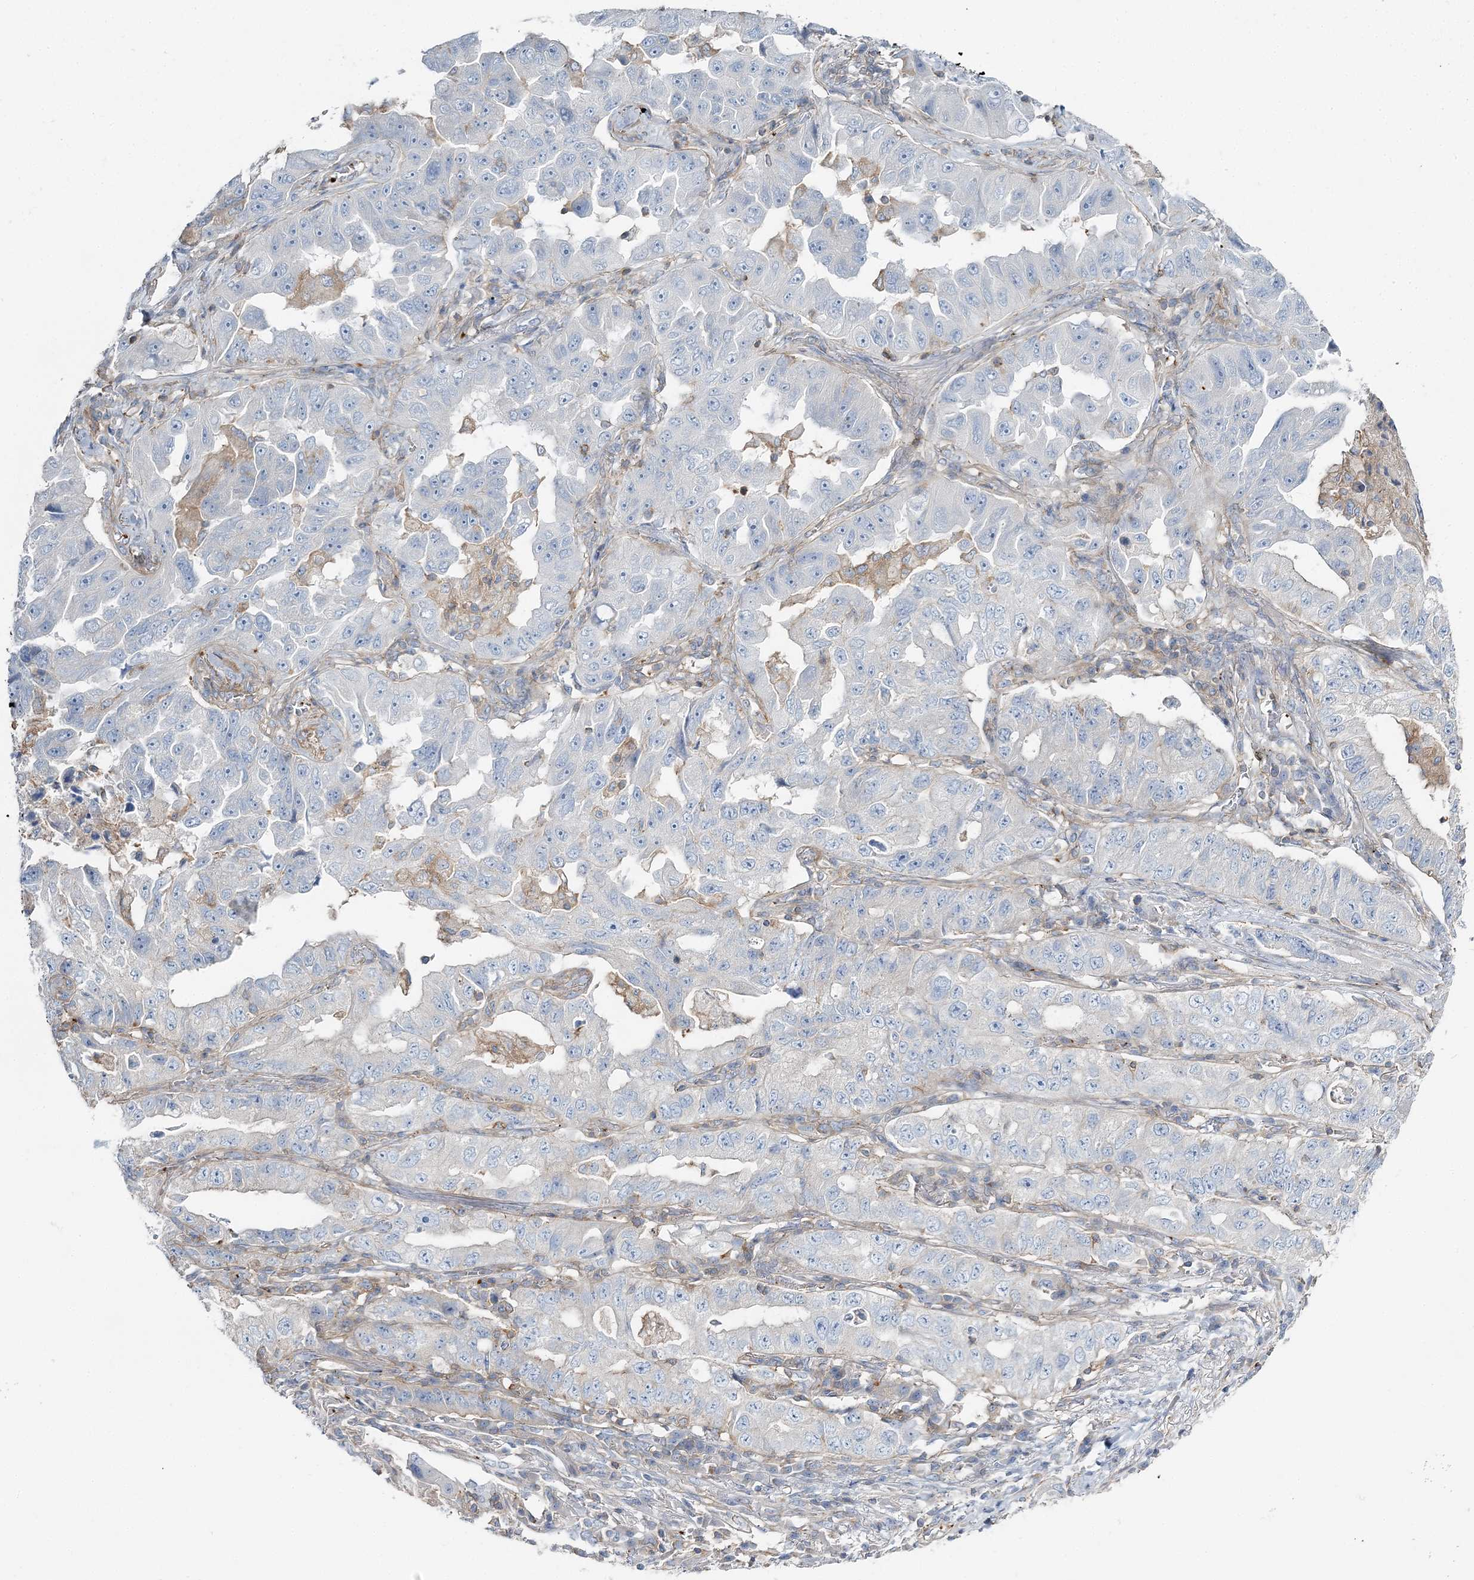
{"staining": {"intensity": "negative", "quantity": "none", "location": "none"}, "tissue": "lung cancer", "cell_type": "Tumor cells", "image_type": "cancer", "snomed": [{"axis": "morphology", "description": "Adenocarcinoma, NOS"}, {"axis": "topography", "description": "Lung"}], "caption": "High magnification brightfield microscopy of lung cancer (adenocarcinoma) stained with DAB (3,3'-diaminobenzidine) (brown) and counterstained with hematoxylin (blue): tumor cells show no significant positivity.", "gene": "CUEDC2", "patient": {"sex": "female", "age": 51}}